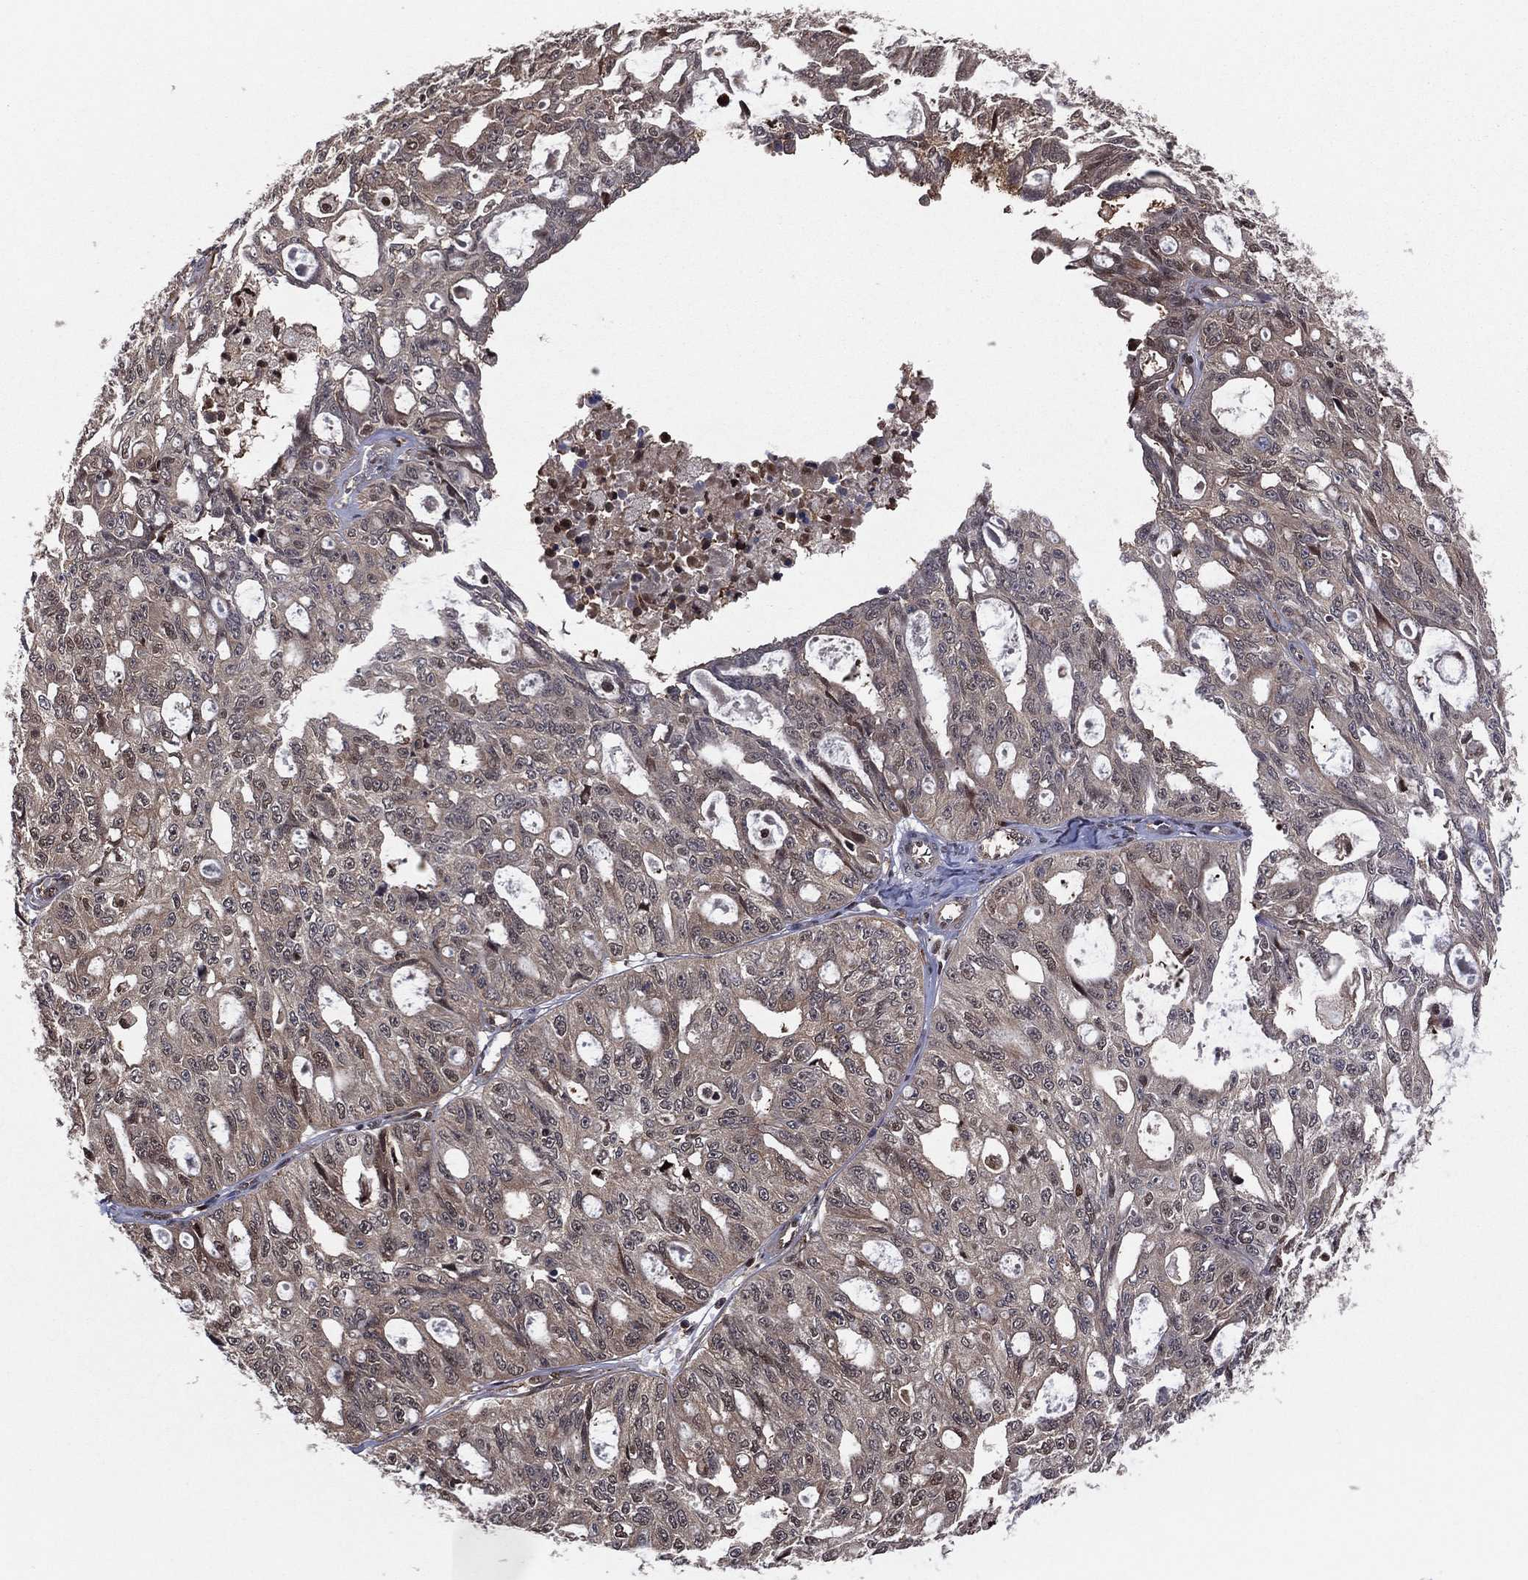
{"staining": {"intensity": "moderate", "quantity": "<25%", "location": "cytoplasmic/membranous,nuclear"}, "tissue": "ovarian cancer", "cell_type": "Tumor cells", "image_type": "cancer", "snomed": [{"axis": "morphology", "description": "Carcinoma, endometroid"}, {"axis": "topography", "description": "Ovary"}], "caption": "DAB (3,3'-diaminobenzidine) immunohistochemical staining of ovarian cancer (endometroid carcinoma) exhibits moderate cytoplasmic/membranous and nuclear protein expression in about <25% of tumor cells. (brown staining indicates protein expression, while blue staining denotes nuclei).", "gene": "ICOSLG", "patient": {"sex": "female", "age": 65}}